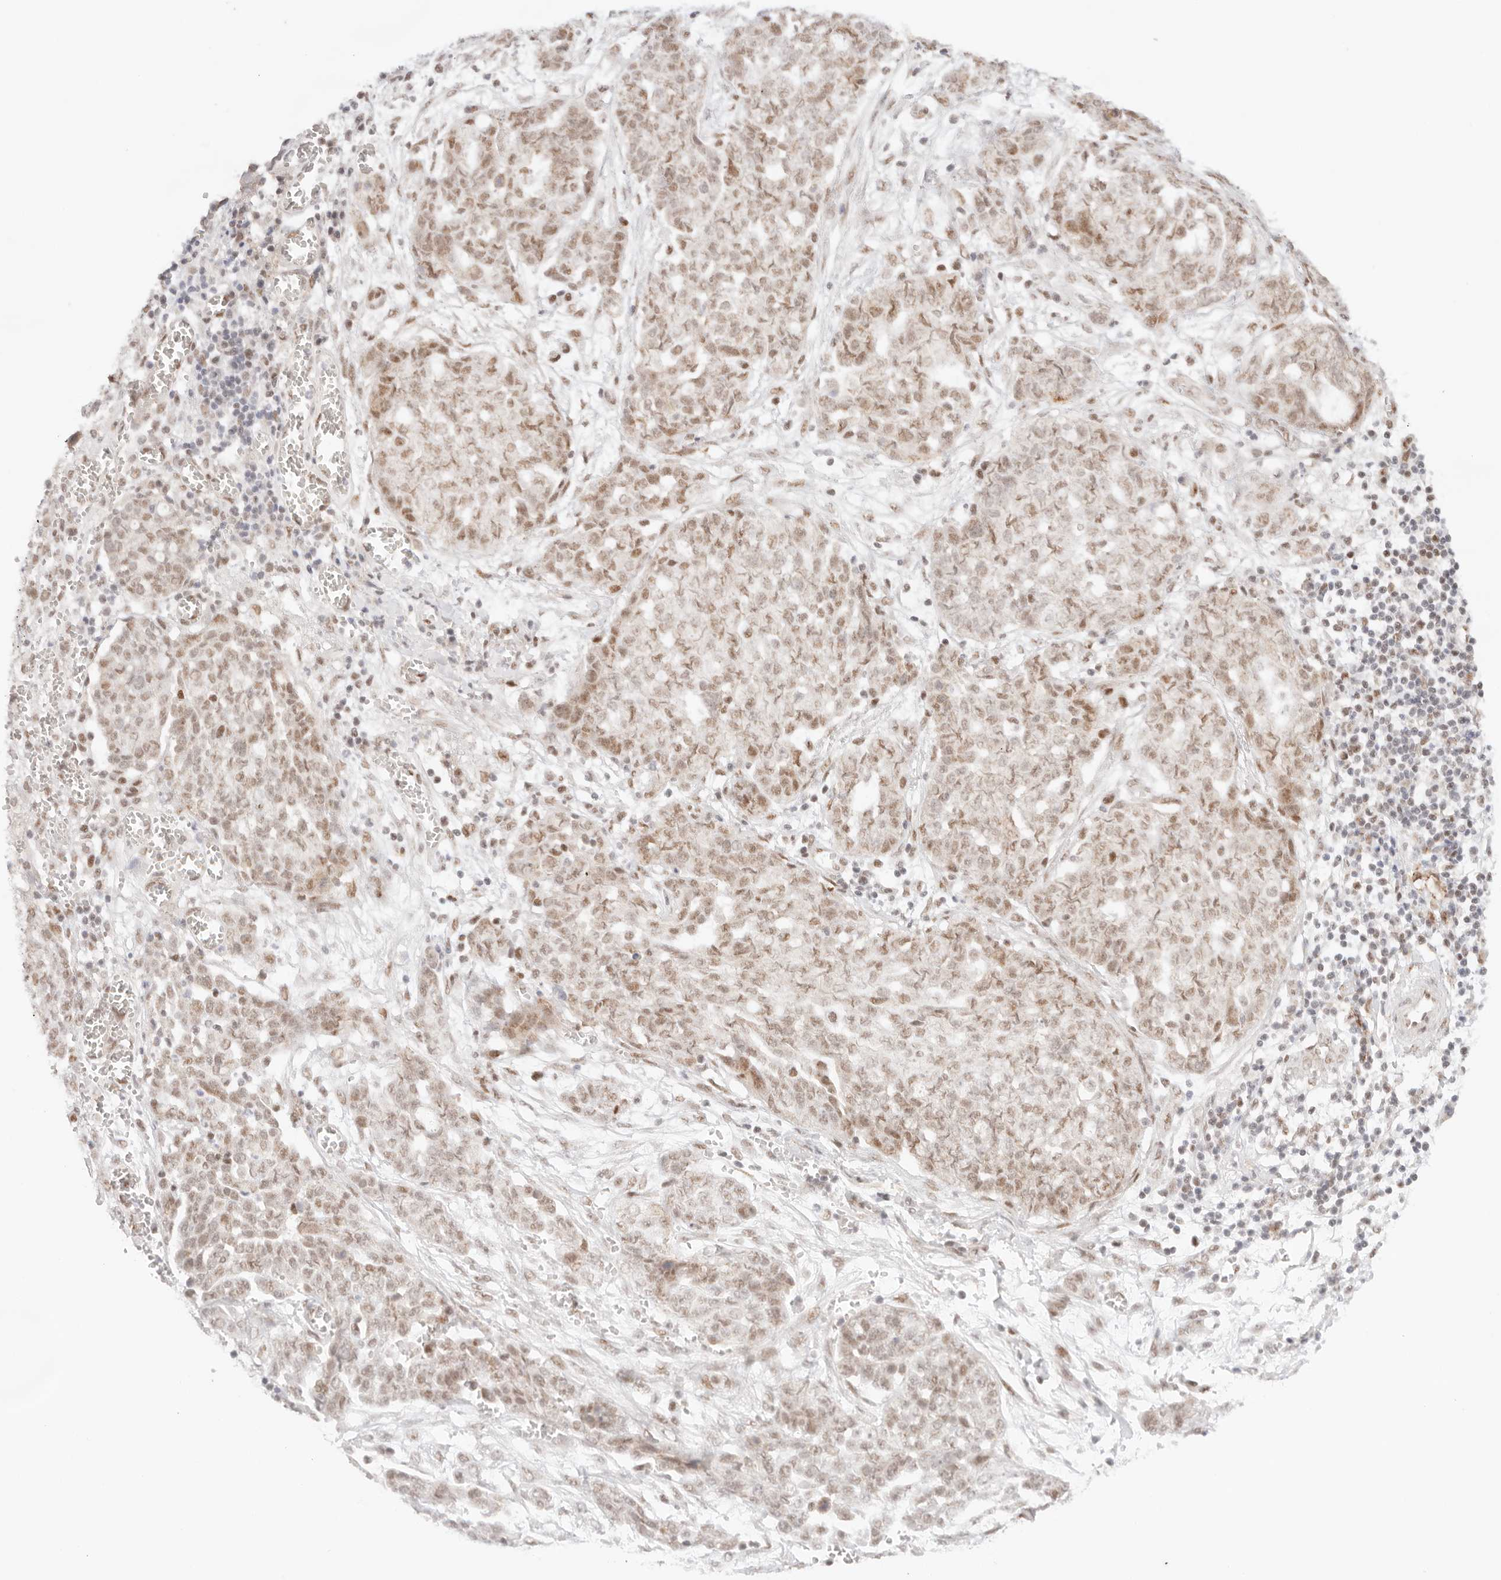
{"staining": {"intensity": "moderate", "quantity": "25%-75%", "location": "nuclear"}, "tissue": "ovarian cancer", "cell_type": "Tumor cells", "image_type": "cancer", "snomed": [{"axis": "morphology", "description": "Cystadenocarcinoma, serous, NOS"}, {"axis": "topography", "description": "Soft tissue"}, {"axis": "topography", "description": "Ovary"}], "caption": "Moderate nuclear protein positivity is present in approximately 25%-75% of tumor cells in serous cystadenocarcinoma (ovarian).", "gene": "GTF2E2", "patient": {"sex": "female", "age": 57}}